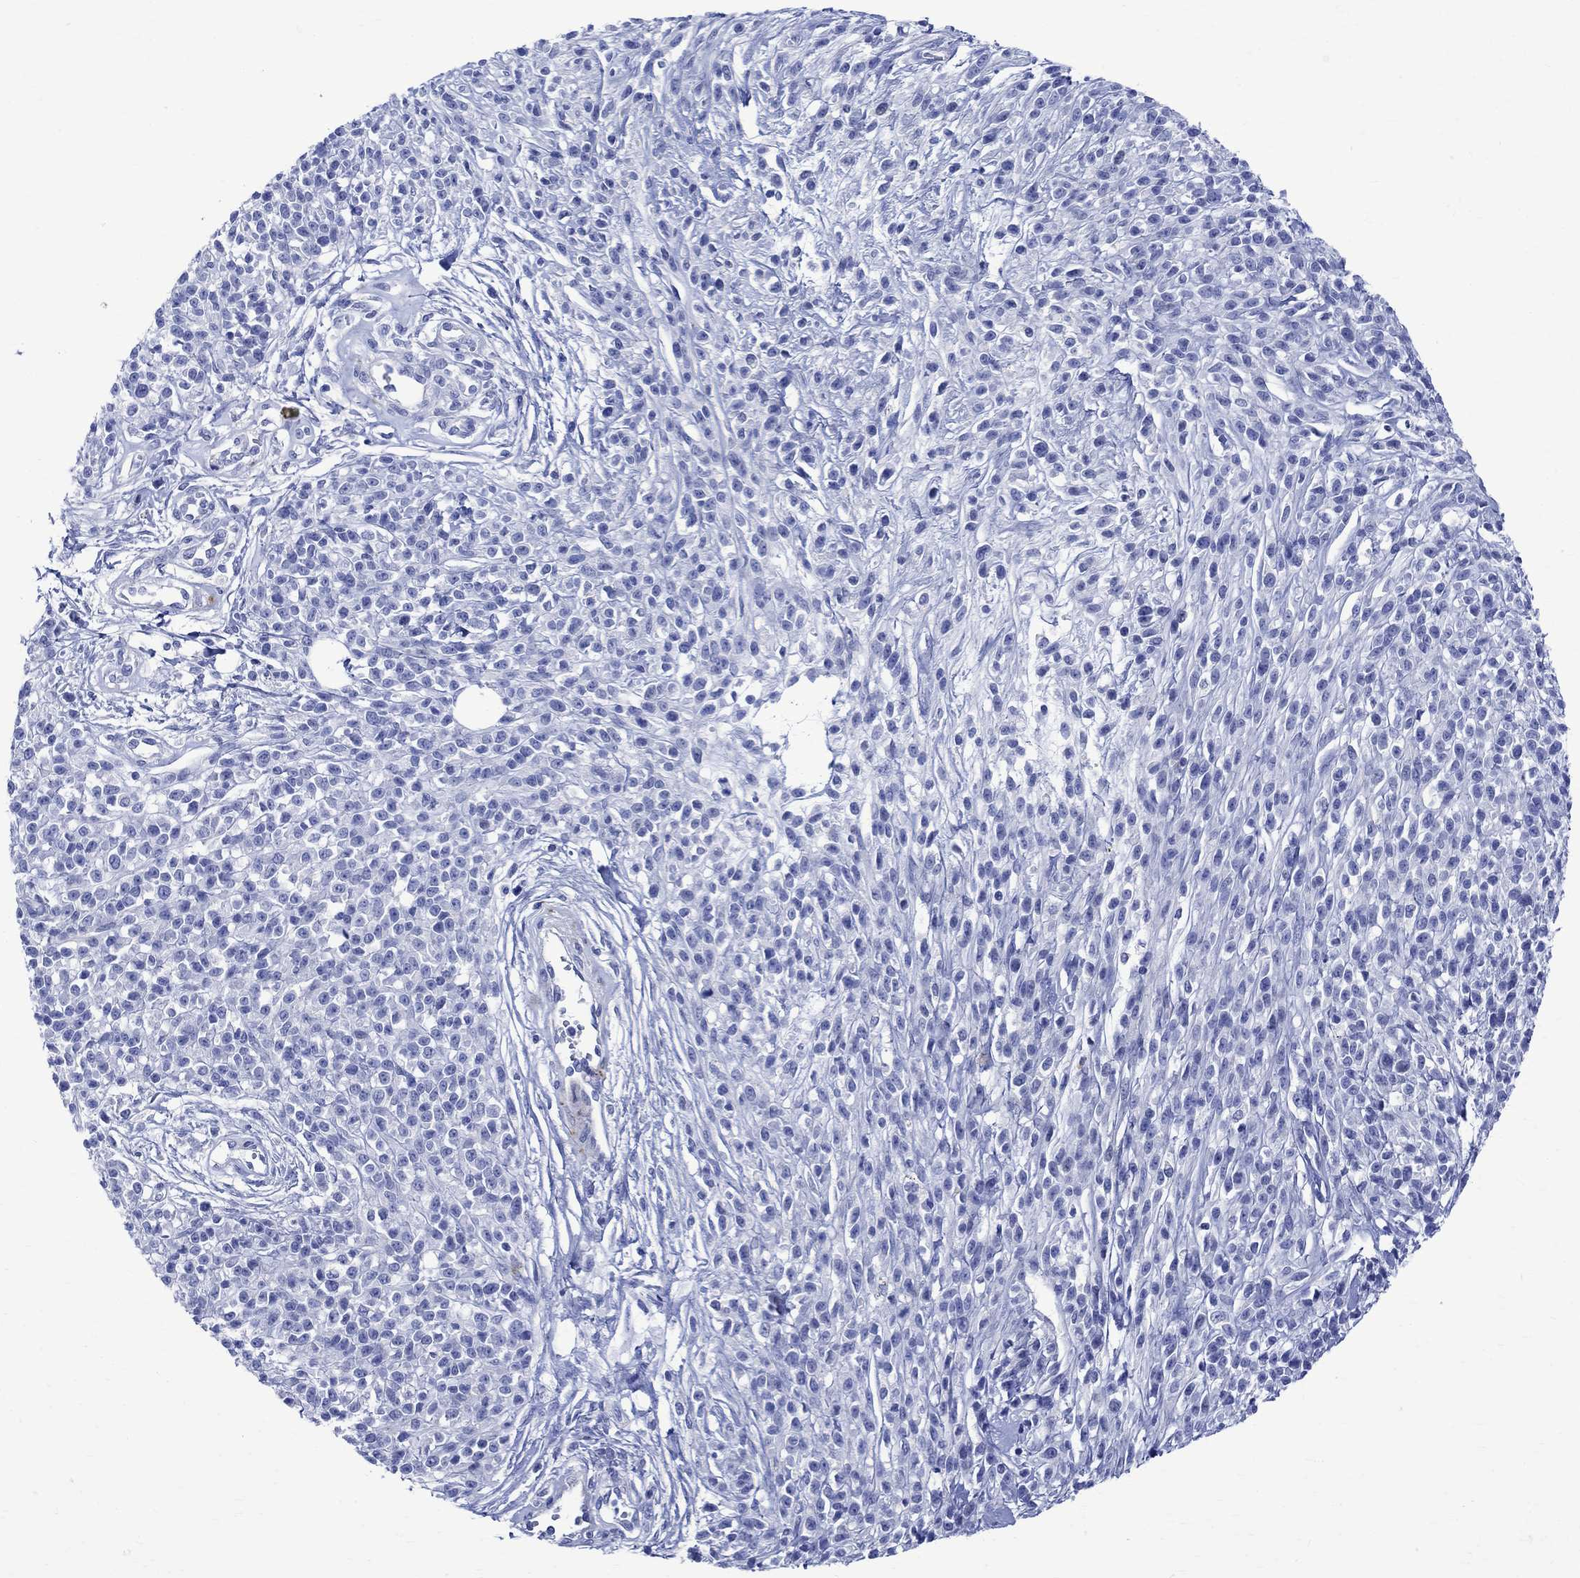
{"staining": {"intensity": "negative", "quantity": "none", "location": "none"}, "tissue": "melanoma", "cell_type": "Tumor cells", "image_type": "cancer", "snomed": [{"axis": "morphology", "description": "Malignant melanoma, NOS"}, {"axis": "topography", "description": "Skin"}, {"axis": "topography", "description": "Skin of trunk"}], "caption": "IHC photomicrograph of human melanoma stained for a protein (brown), which reveals no positivity in tumor cells.", "gene": "PARVB", "patient": {"sex": "male", "age": 74}}